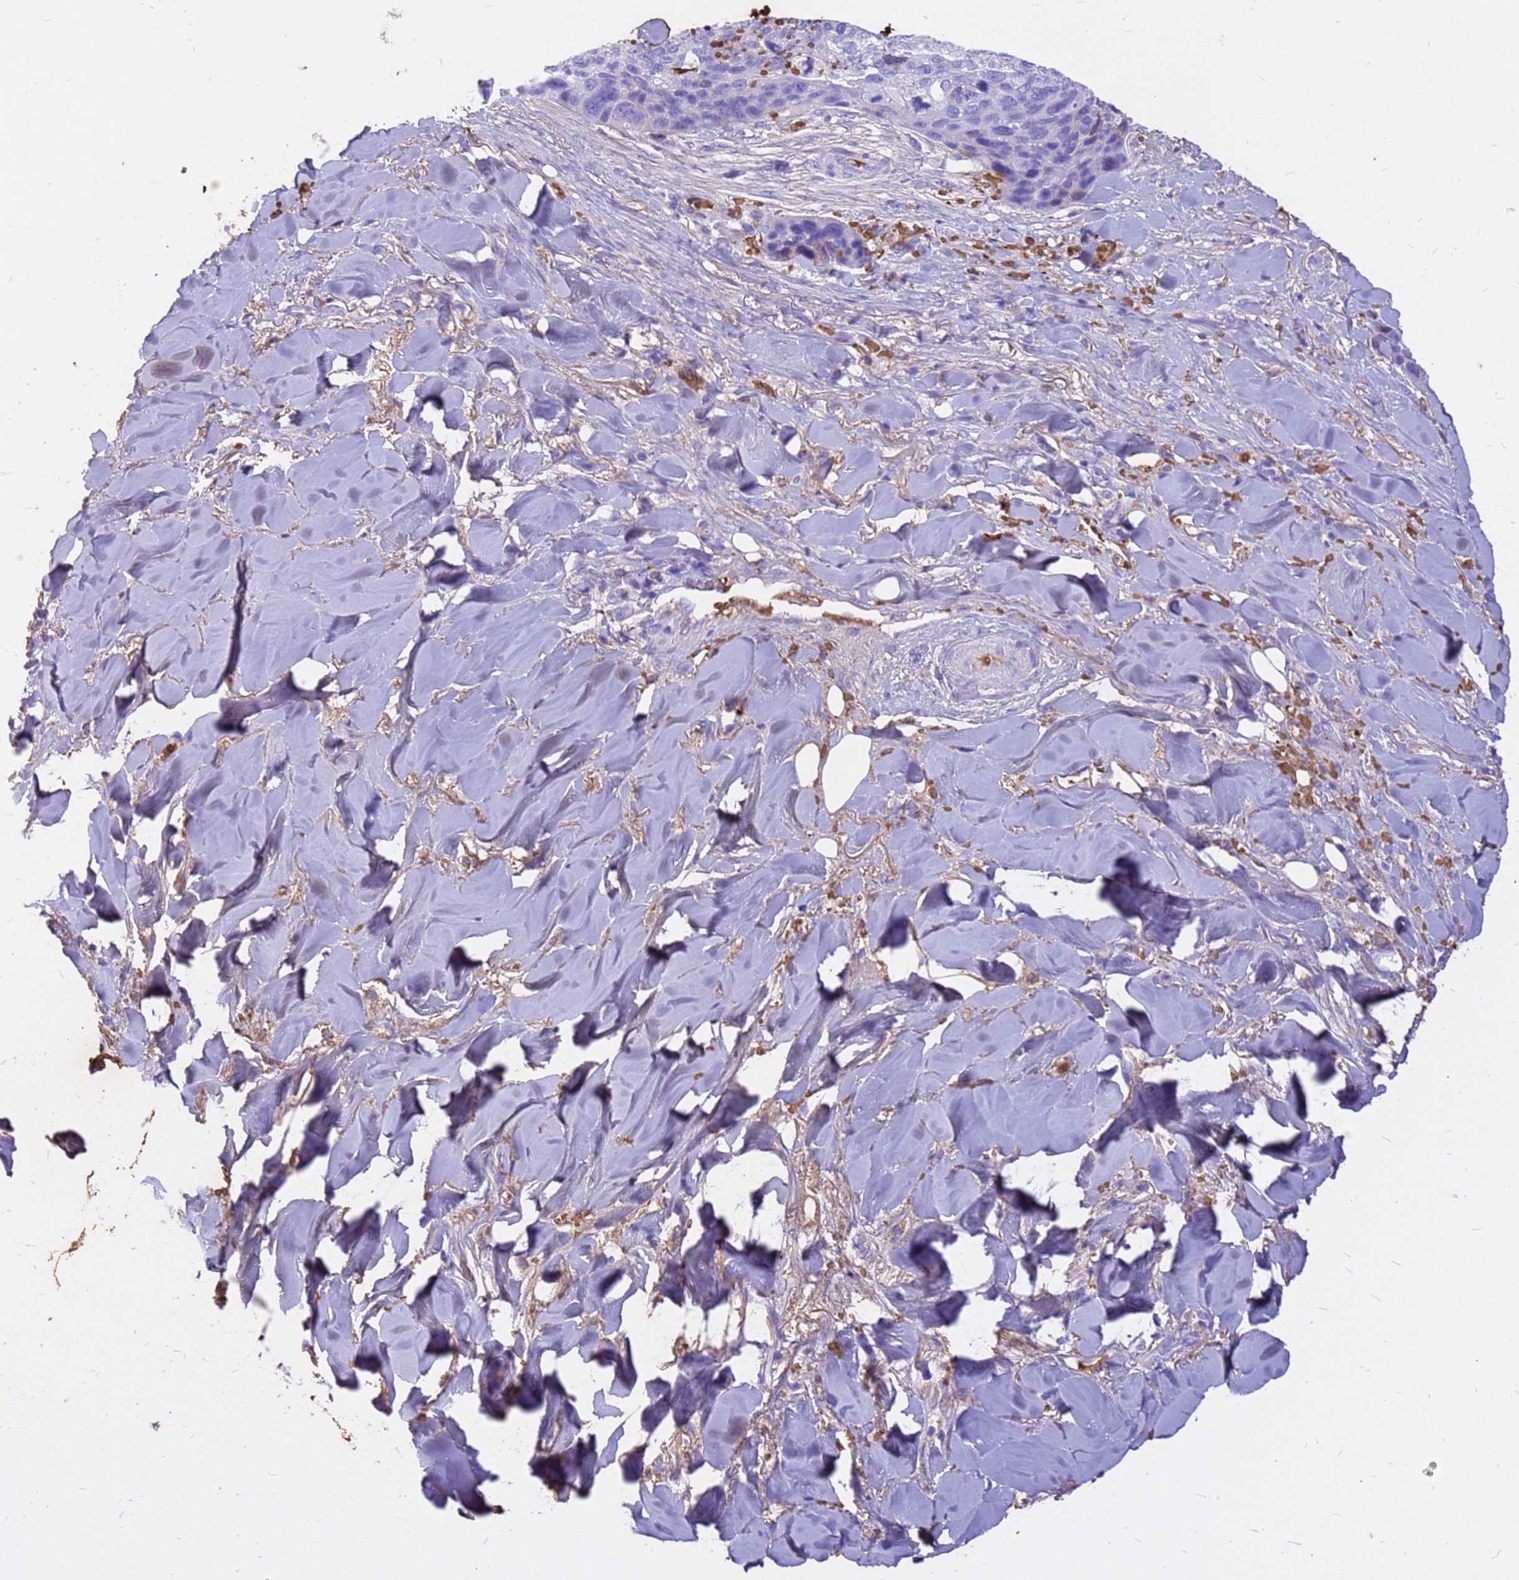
{"staining": {"intensity": "negative", "quantity": "none", "location": "none"}, "tissue": "skin cancer", "cell_type": "Tumor cells", "image_type": "cancer", "snomed": [{"axis": "morphology", "description": "Basal cell carcinoma"}, {"axis": "topography", "description": "Skin"}], "caption": "The micrograph reveals no staining of tumor cells in skin cancer (basal cell carcinoma). Nuclei are stained in blue.", "gene": "HBA2", "patient": {"sex": "female", "age": 74}}